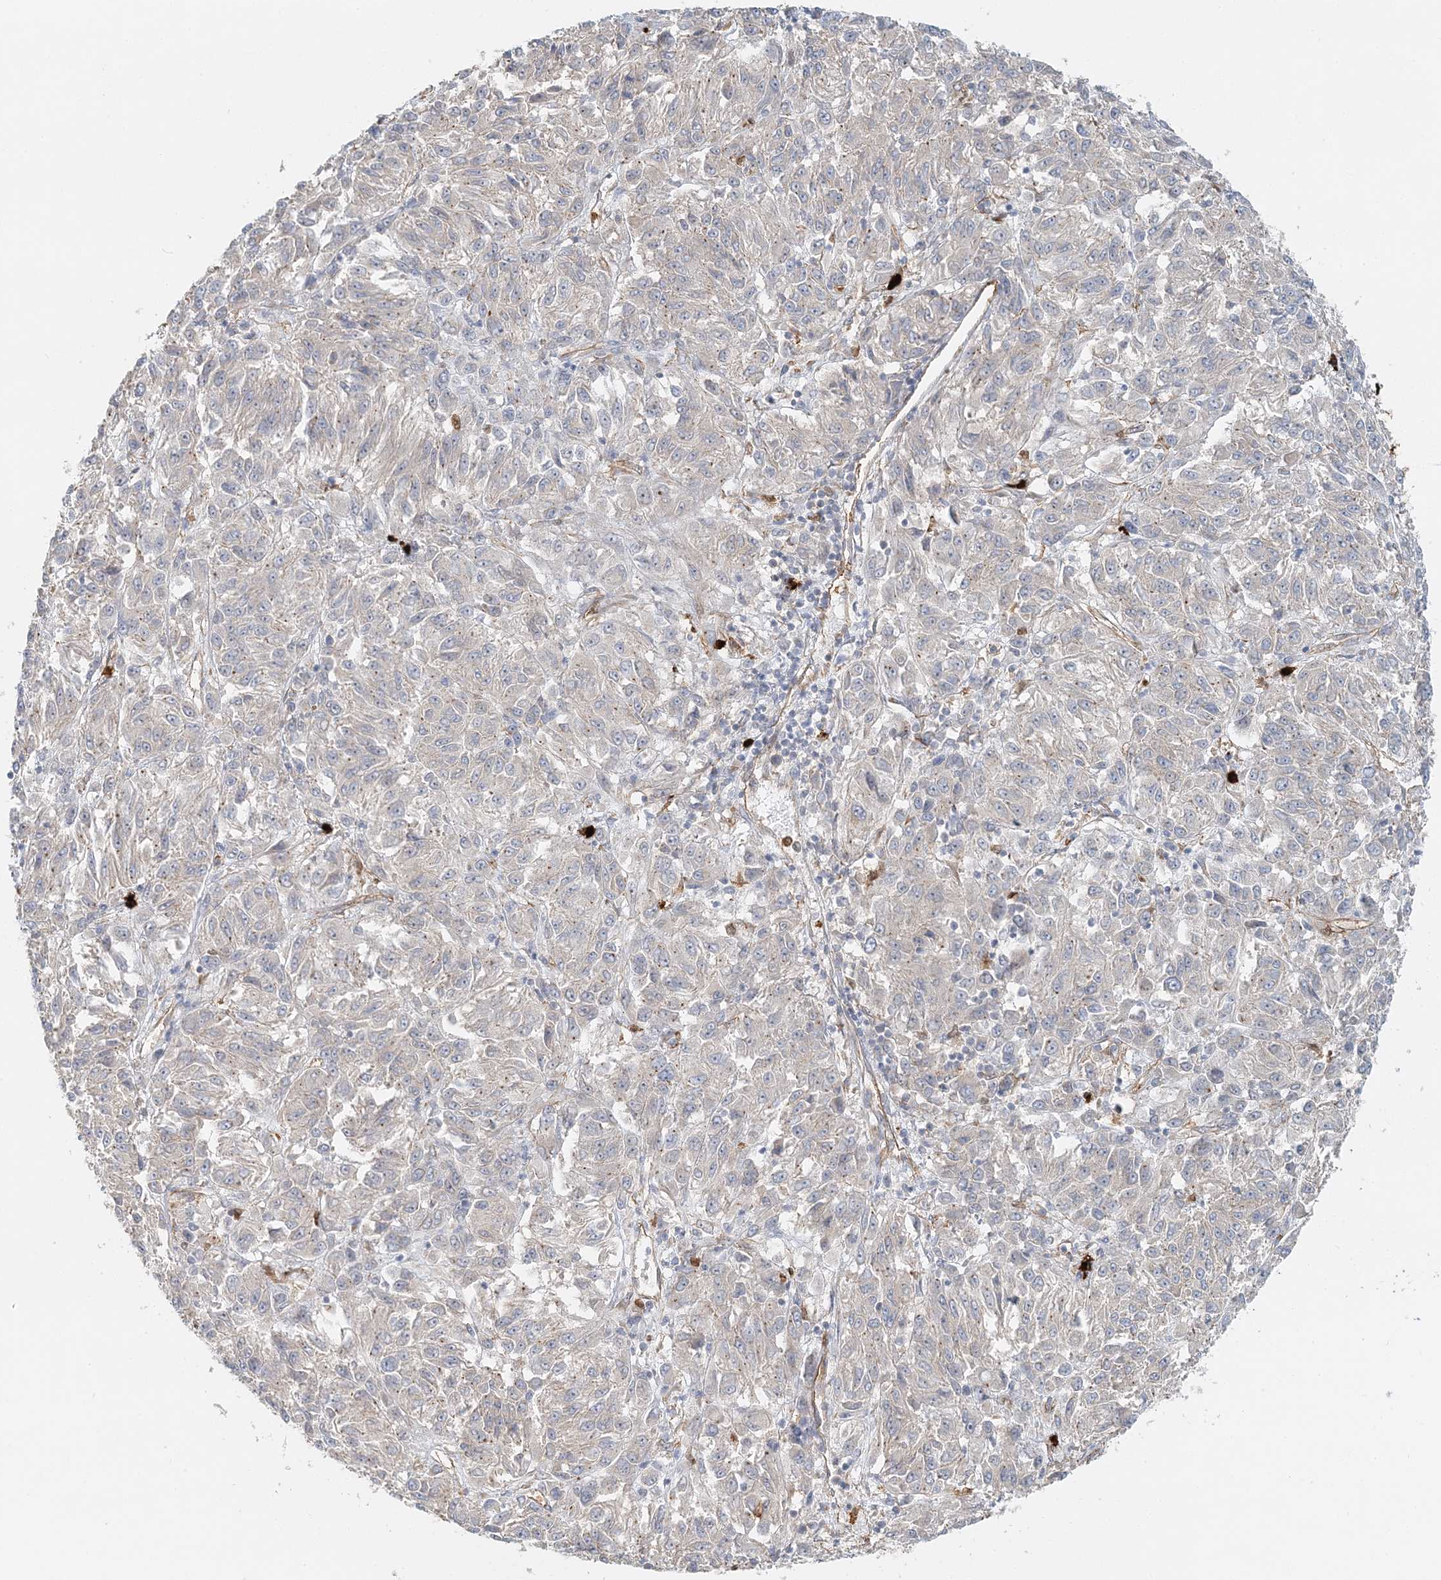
{"staining": {"intensity": "negative", "quantity": "none", "location": "none"}, "tissue": "melanoma", "cell_type": "Tumor cells", "image_type": "cancer", "snomed": [{"axis": "morphology", "description": "Malignant melanoma, Metastatic site"}, {"axis": "topography", "description": "Lung"}], "caption": "Immunohistochemical staining of melanoma displays no significant positivity in tumor cells.", "gene": "DNAH1", "patient": {"sex": "male", "age": 64}}